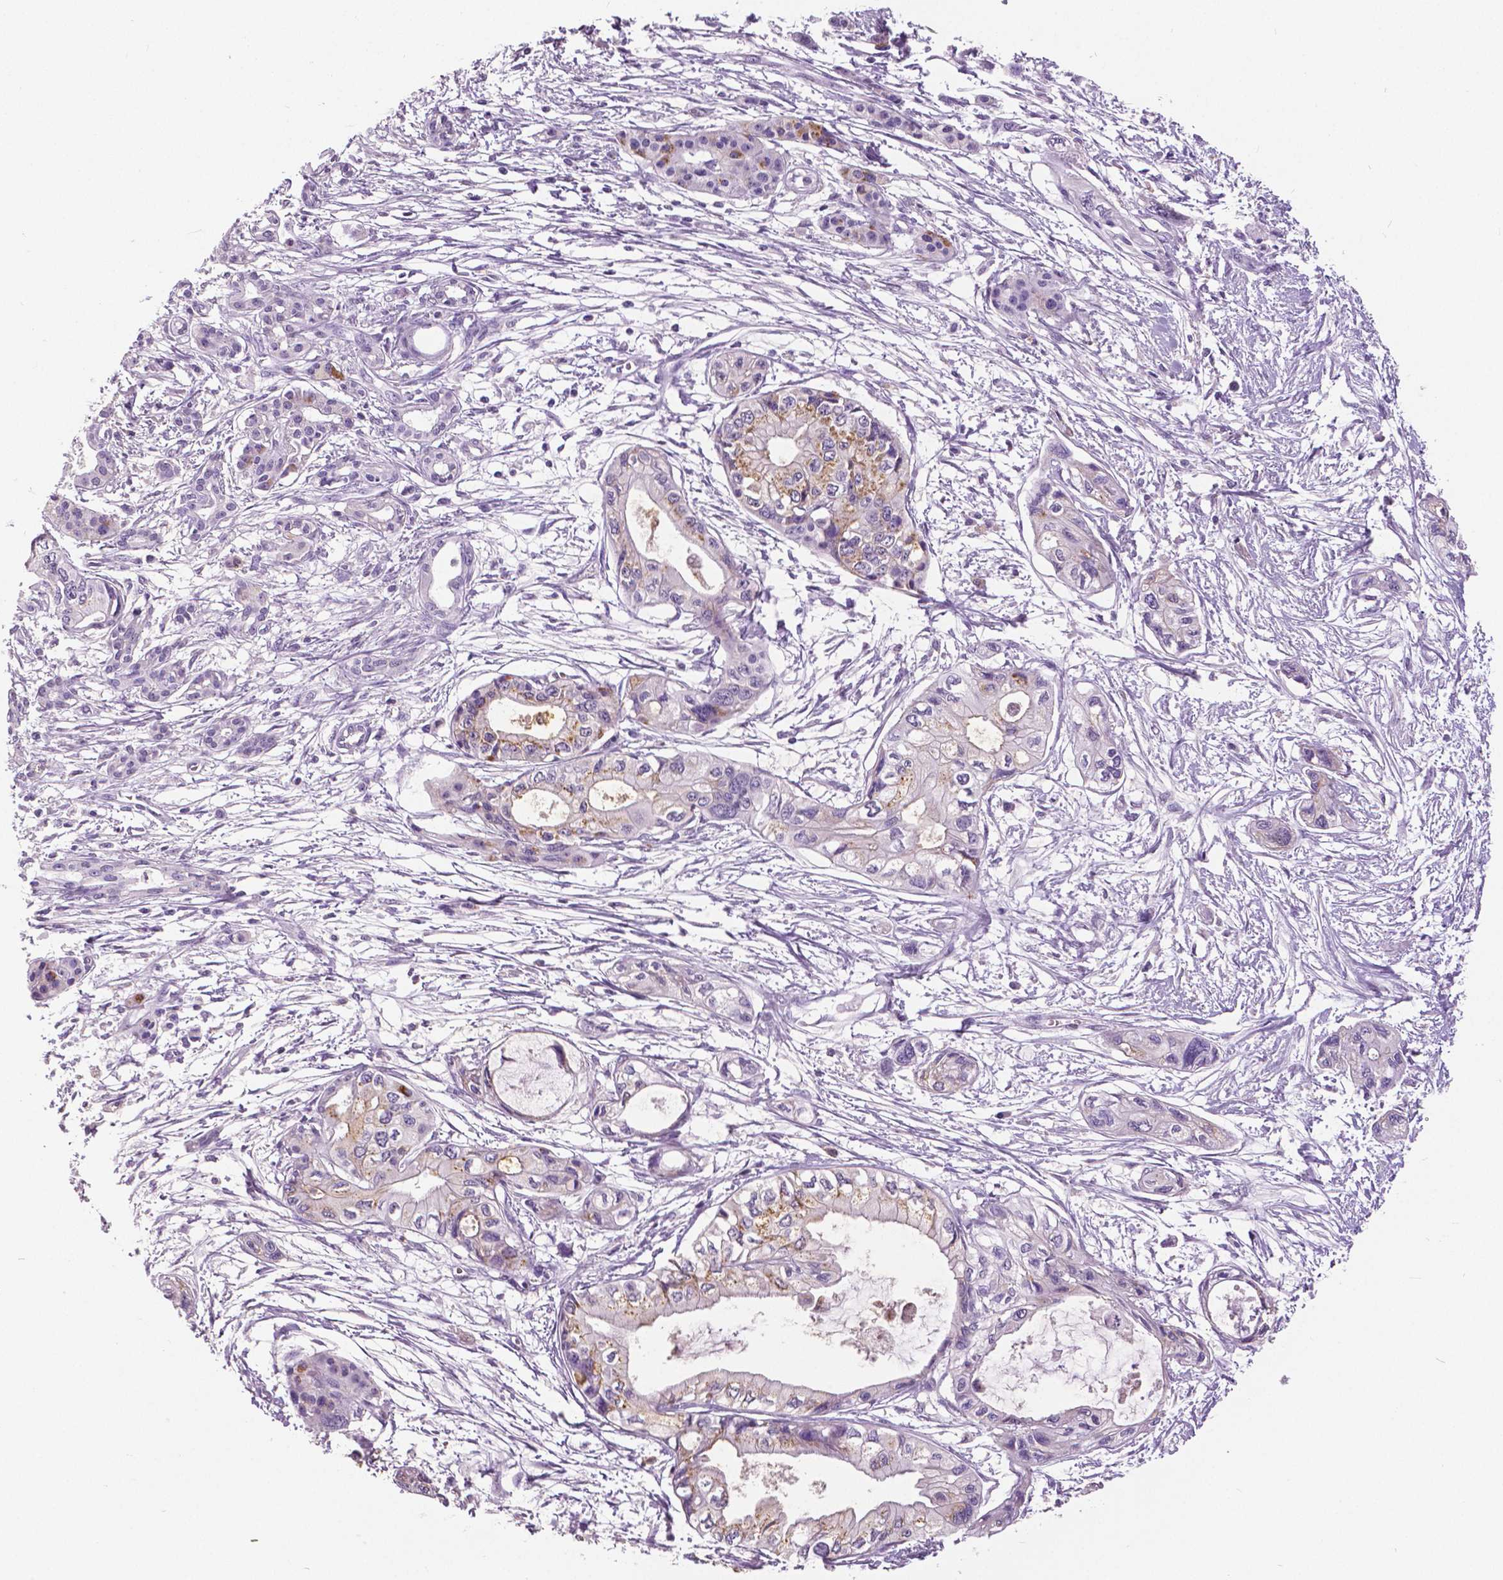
{"staining": {"intensity": "moderate", "quantity": "<25%", "location": "cytoplasmic/membranous"}, "tissue": "pancreatic cancer", "cell_type": "Tumor cells", "image_type": "cancer", "snomed": [{"axis": "morphology", "description": "Adenocarcinoma, NOS"}, {"axis": "topography", "description": "Pancreas"}], "caption": "A brown stain shows moderate cytoplasmic/membranous expression of a protein in pancreatic adenocarcinoma tumor cells. The staining is performed using DAB (3,3'-diaminobenzidine) brown chromogen to label protein expression. The nuclei are counter-stained blue using hematoxylin.", "gene": "GRIN2A", "patient": {"sex": "female", "age": 76}}